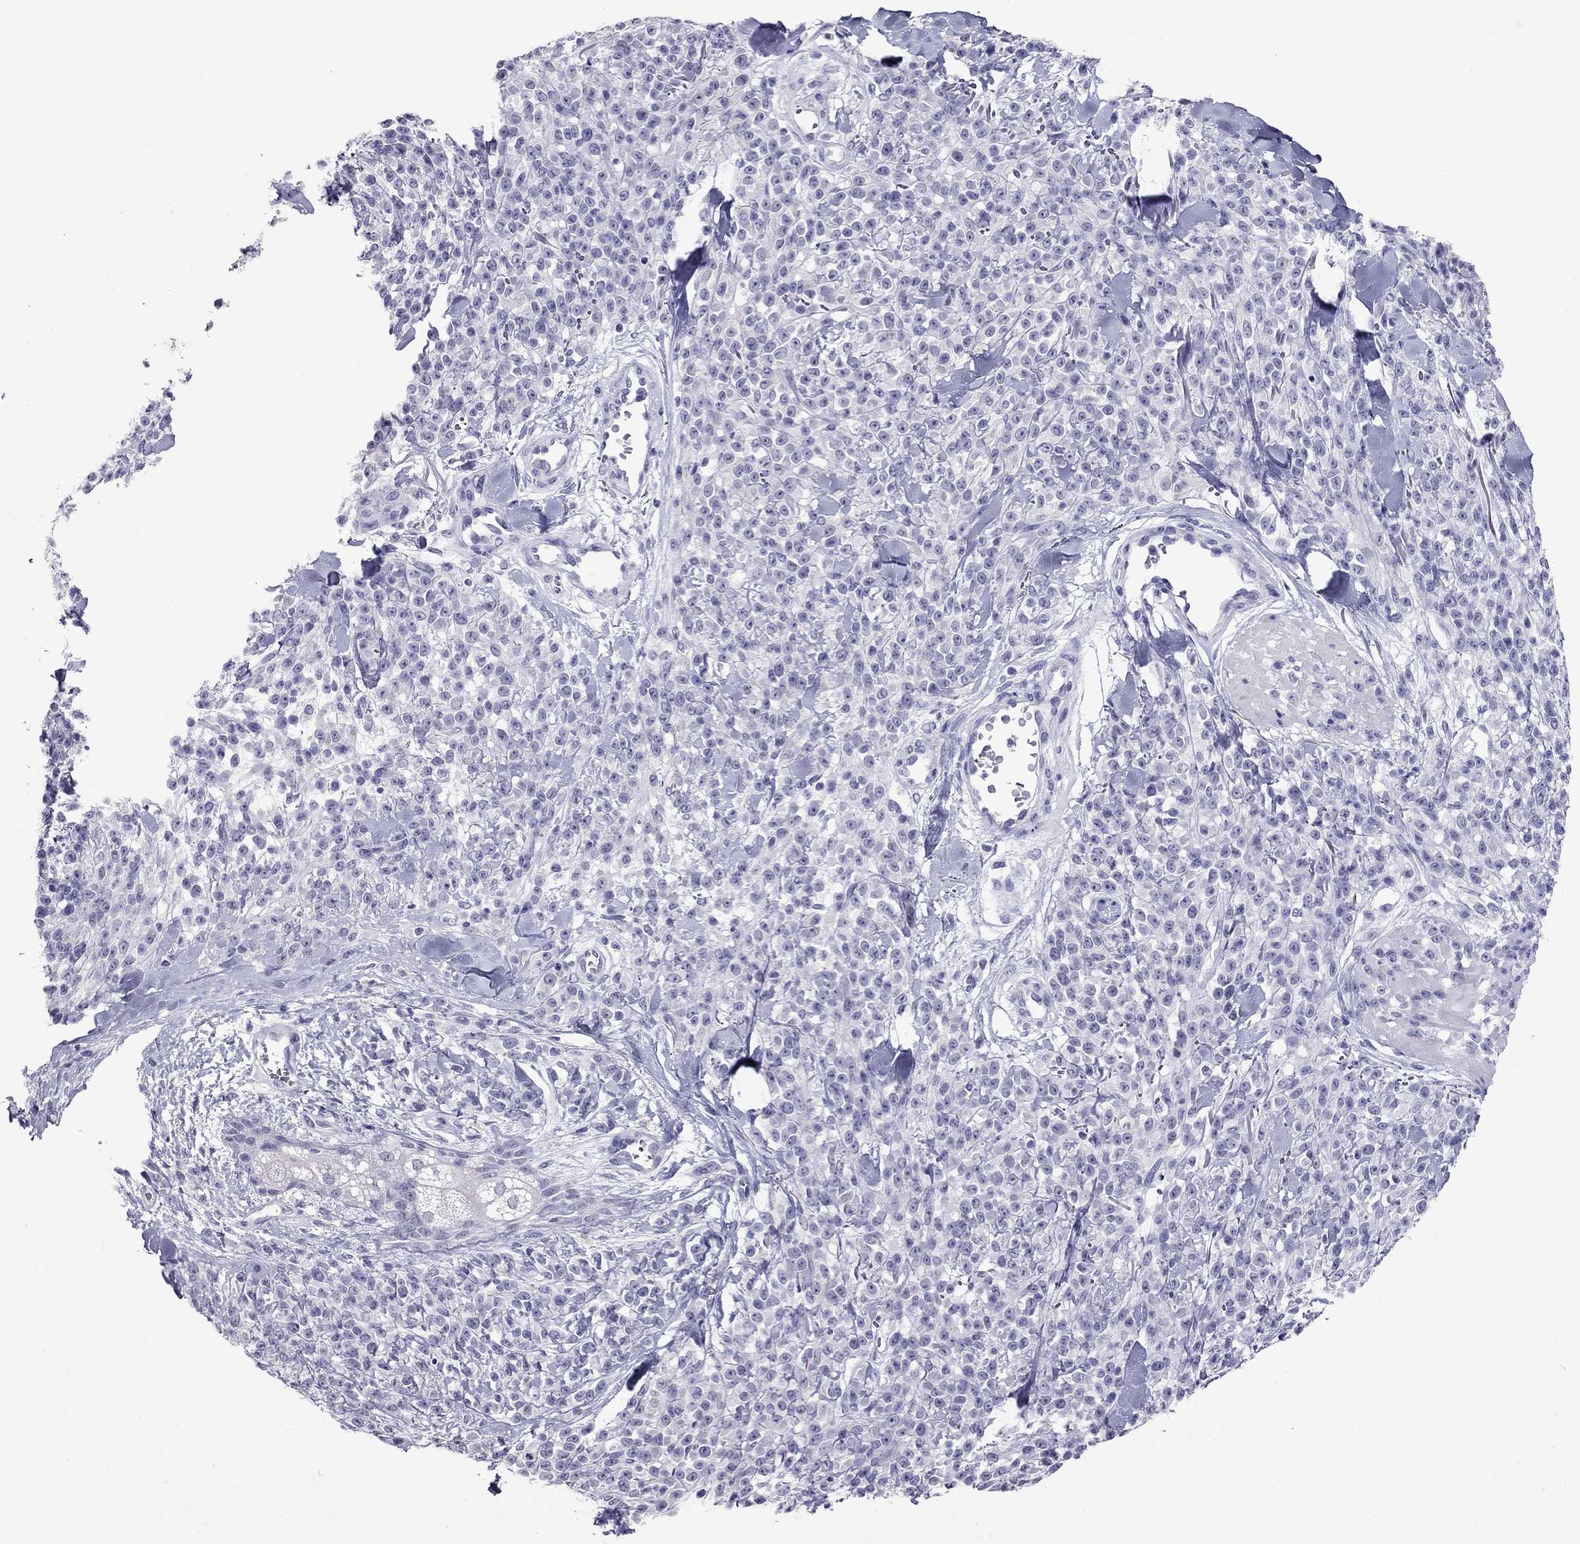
{"staining": {"intensity": "negative", "quantity": "none", "location": "none"}, "tissue": "melanoma", "cell_type": "Tumor cells", "image_type": "cancer", "snomed": [{"axis": "morphology", "description": "Malignant melanoma, NOS"}, {"axis": "topography", "description": "Skin"}, {"axis": "topography", "description": "Skin of trunk"}], "caption": "Human malignant melanoma stained for a protein using immunohistochemistry (IHC) shows no expression in tumor cells.", "gene": "OLFM4", "patient": {"sex": "male", "age": 74}}